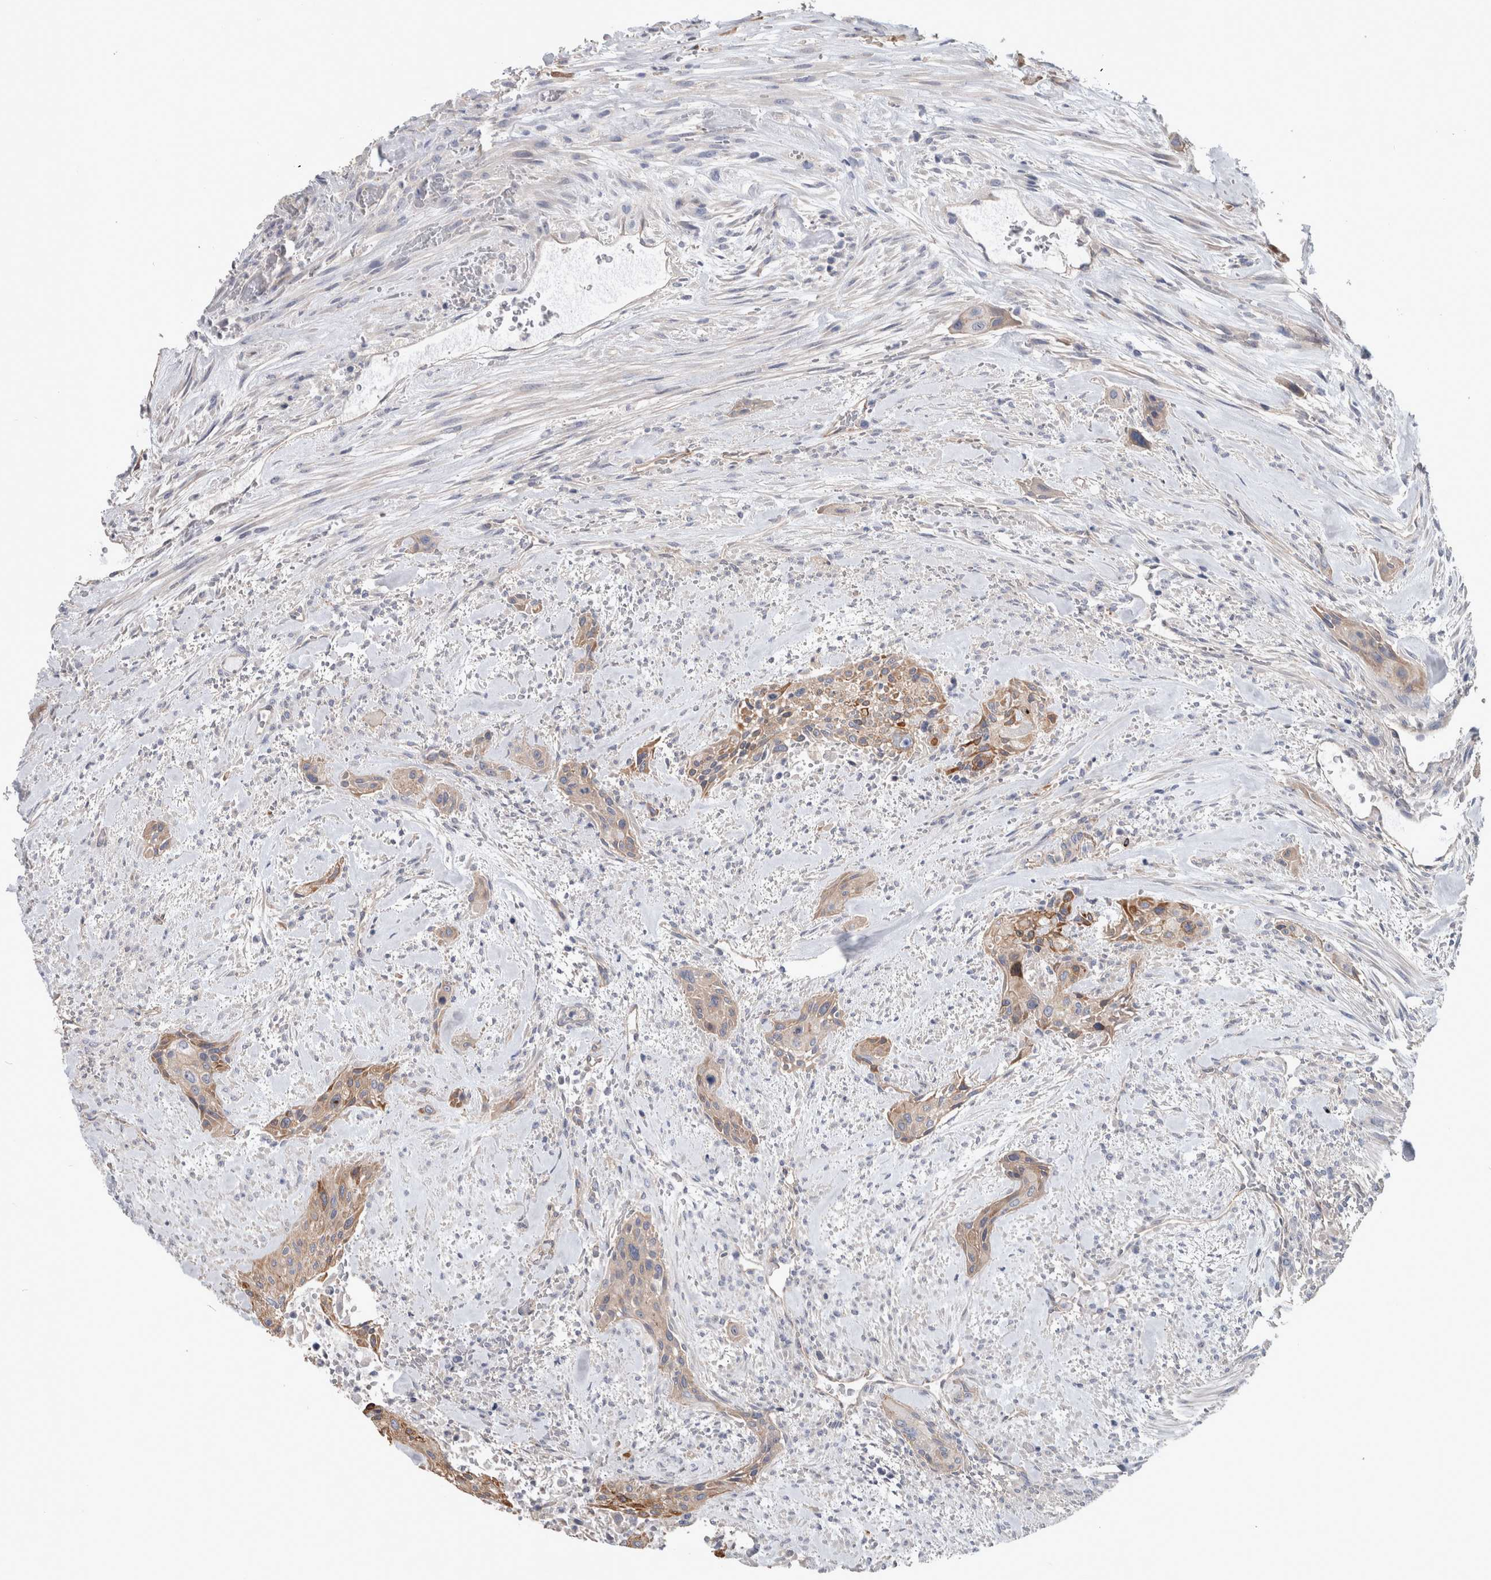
{"staining": {"intensity": "weak", "quantity": ">75%", "location": "cytoplasmic/membranous"}, "tissue": "urothelial cancer", "cell_type": "Tumor cells", "image_type": "cancer", "snomed": [{"axis": "morphology", "description": "Urothelial carcinoma, High grade"}, {"axis": "topography", "description": "Urinary bladder"}], "caption": "Immunohistochemical staining of human urothelial carcinoma (high-grade) shows low levels of weak cytoplasmic/membranous protein staining in approximately >75% of tumor cells.", "gene": "BCAM", "patient": {"sex": "male", "age": 35}}